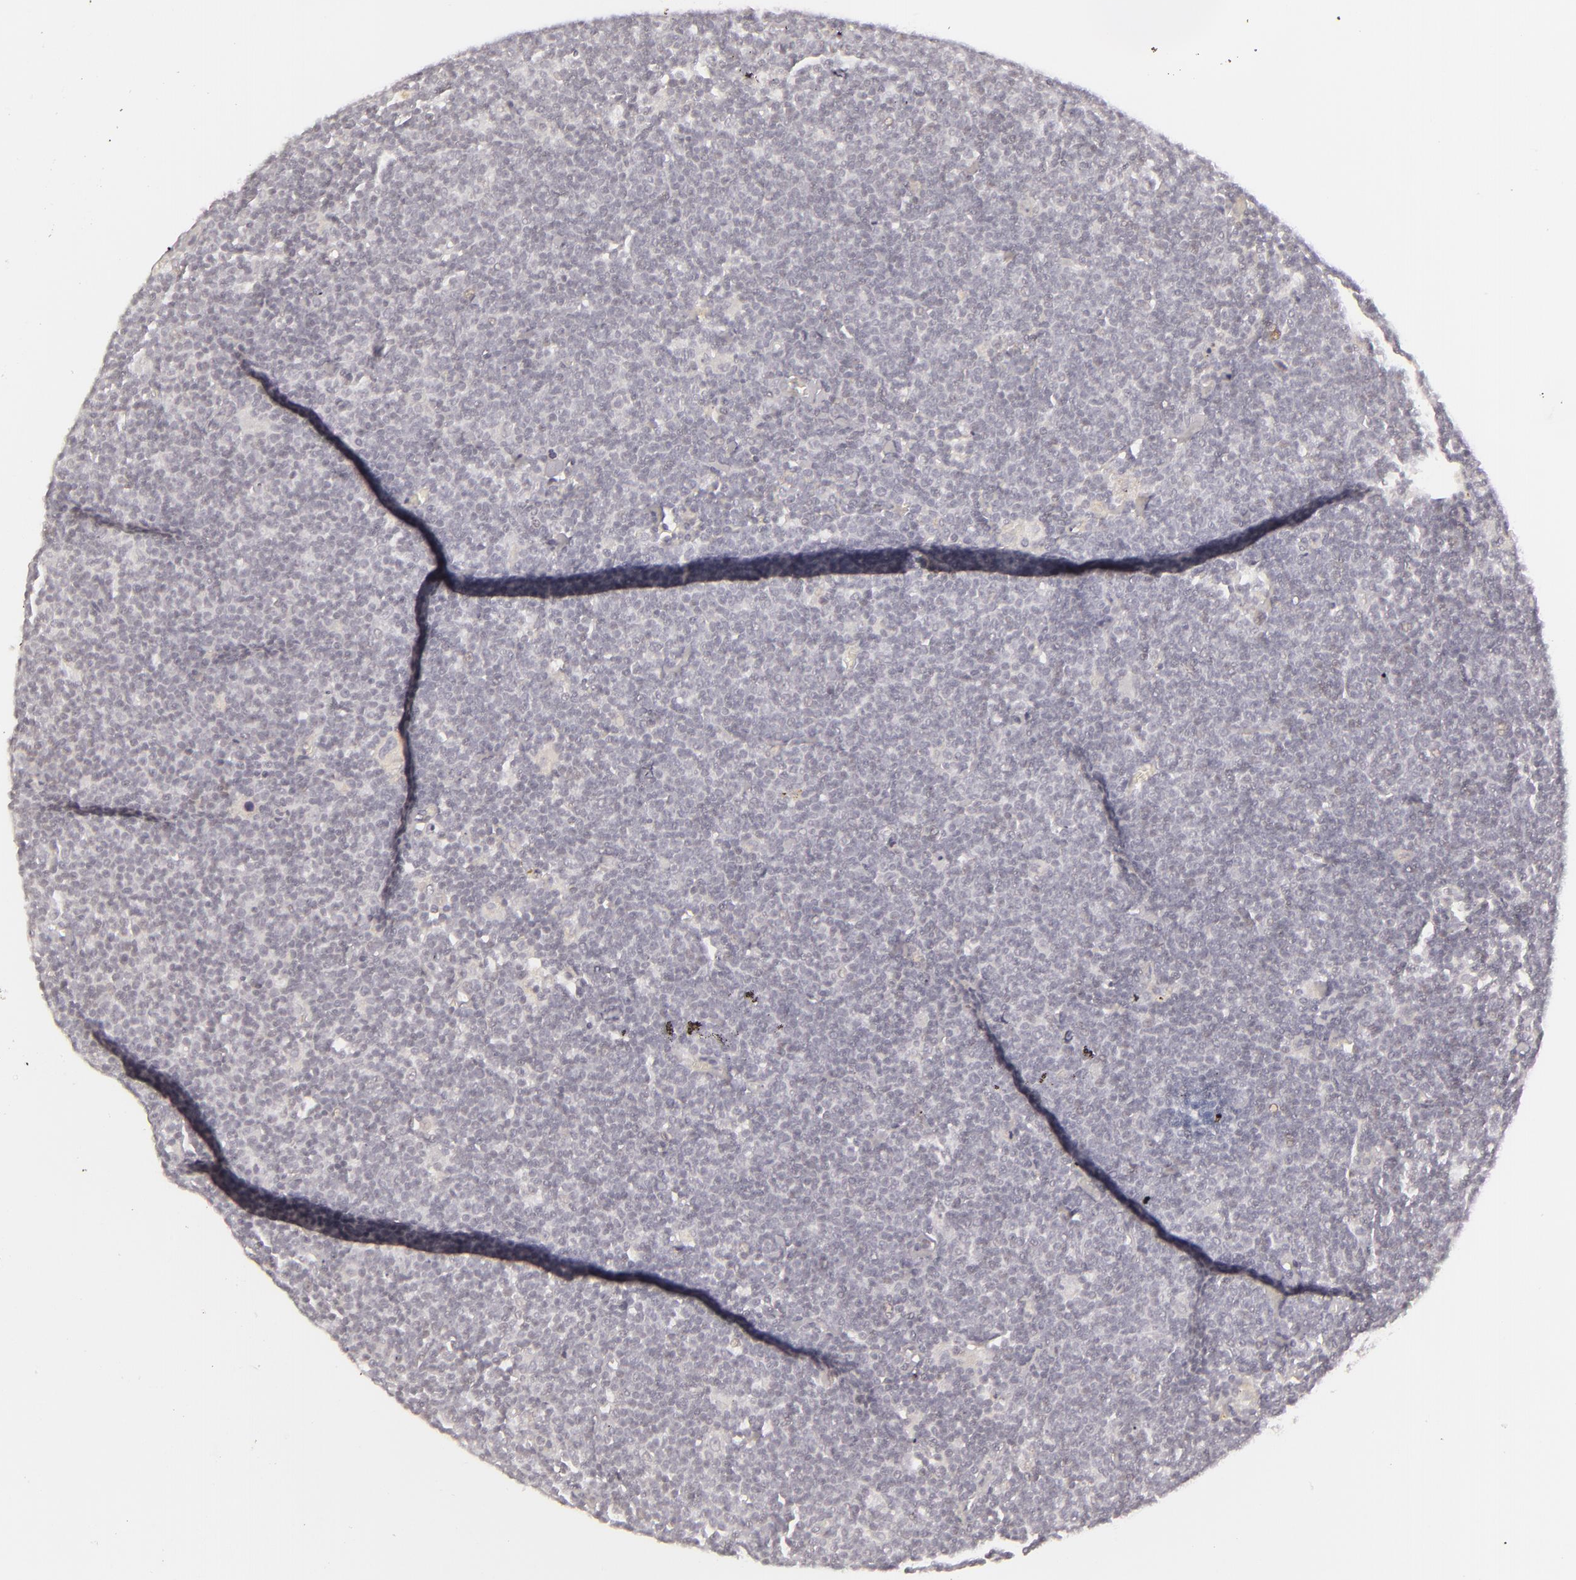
{"staining": {"intensity": "negative", "quantity": "none", "location": "none"}, "tissue": "lymphoma", "cell_type": "Tumor cells", "image_type": "cancer", "snomed": [{"axis": "morphology", "description": "Malignant lymphoma, non-Hodgkin's type, Low grade"}, {"axis": "topography", "description": "Lymph node"}], "caption": "Histopathology image shows no significant protein expression in tumor cells of lymphoma. (Stains: DAB immunohistochemistry (IHC) with hematoxylin counter stain, Microscopy: brightfield microscopy at high magnification).", "gene": "SIX1", "patient": {"sex": "male", "age": 65}}